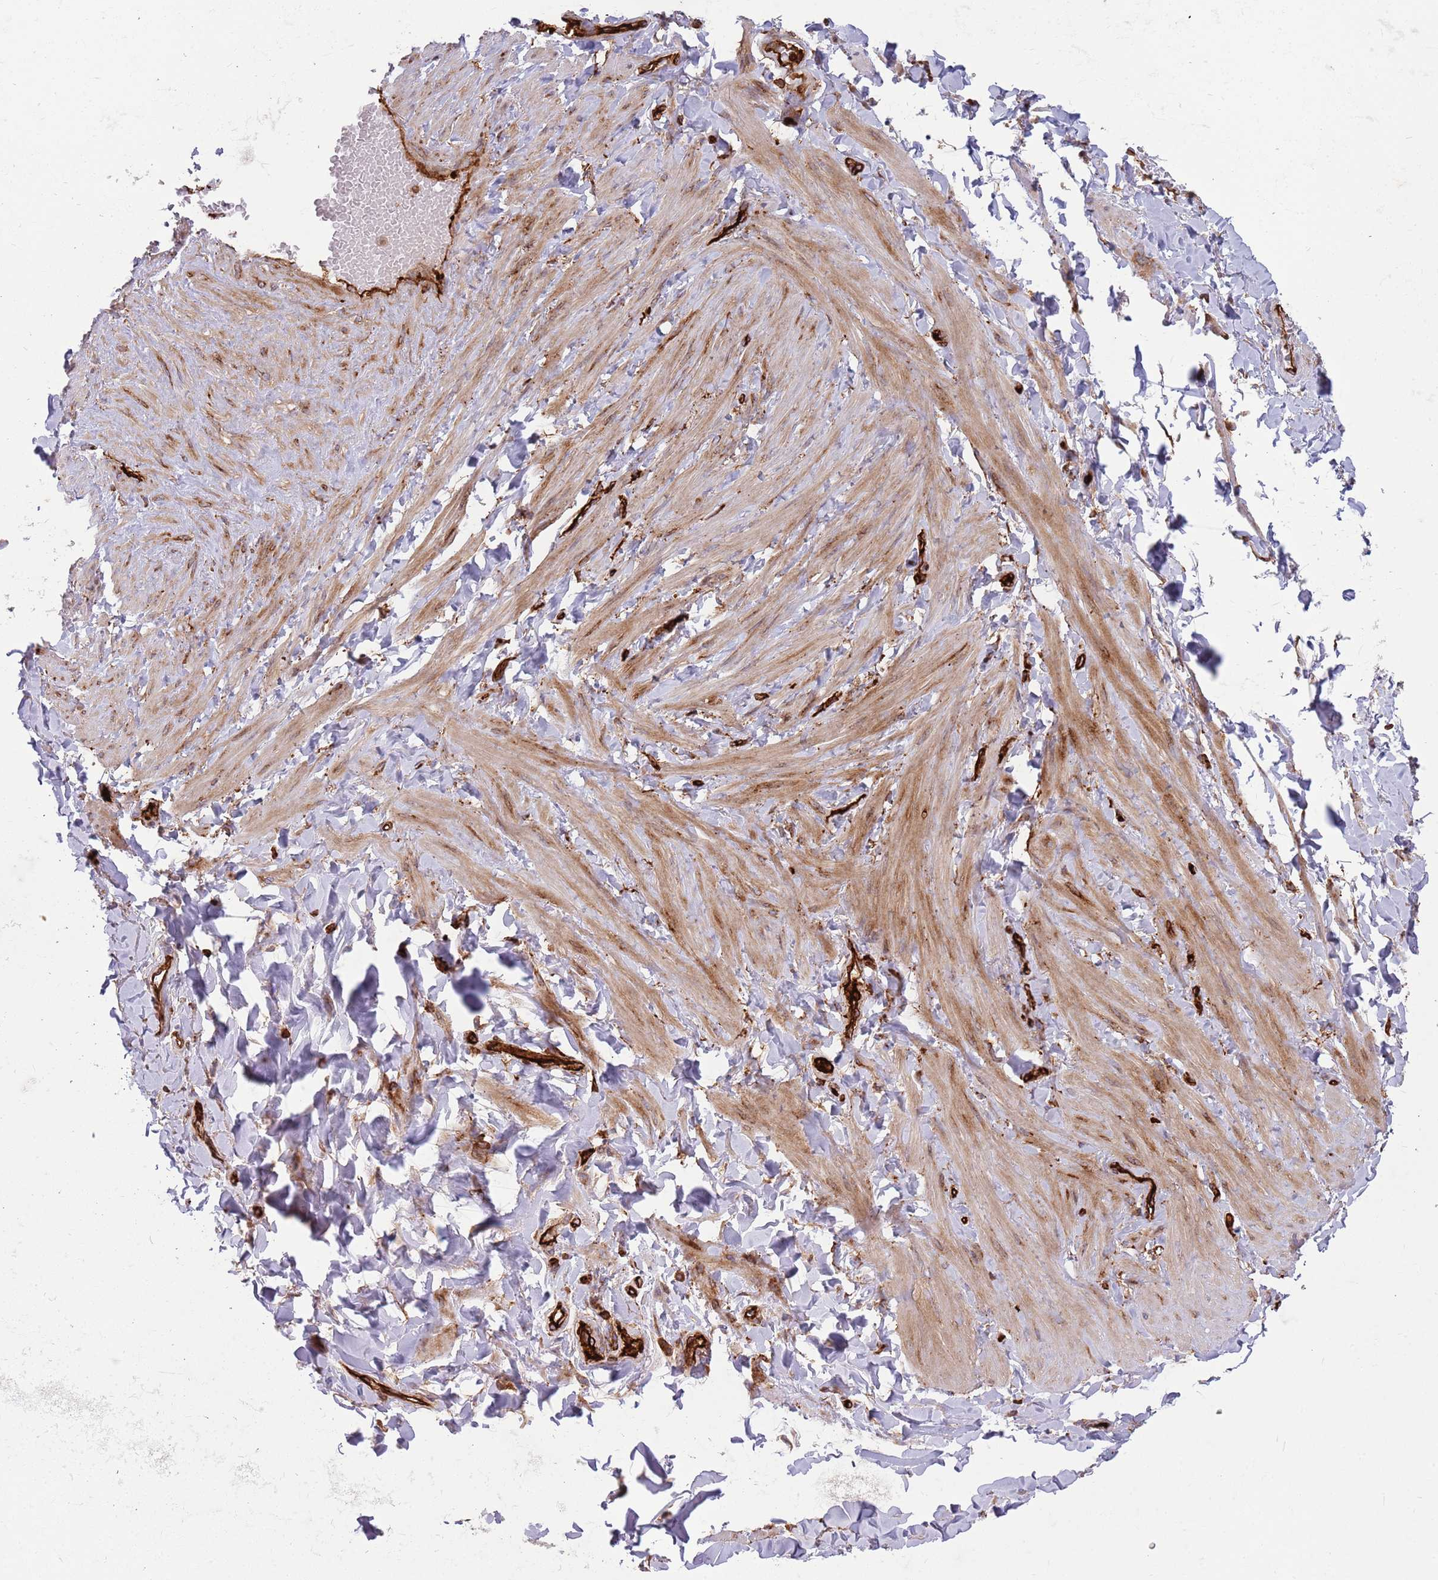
{"staining": {"intensity": "negative", "quantity": "none", "location": "none"}, "tissue": "adipose tissue", "cell_type": "Adipocytes", "image_type": "normal", "snomed": [{"axis": "morphology", "description": "Normal tissue, NOS"}, {"axis": "topography", "description": "Soft tissue"}, {"axis": "topography", "description": "Vascular tissue"}], "caption": "This is a image of immunohistochemistry staining of normal adipose tissue, which shows no positivity in adipocytes. (DAB immunohistochemistry (IHC) visualized using brightfield microscopy, high magnification).", "gene": "KBTBD6", "patient": {"sex": "male", "age": 54}}